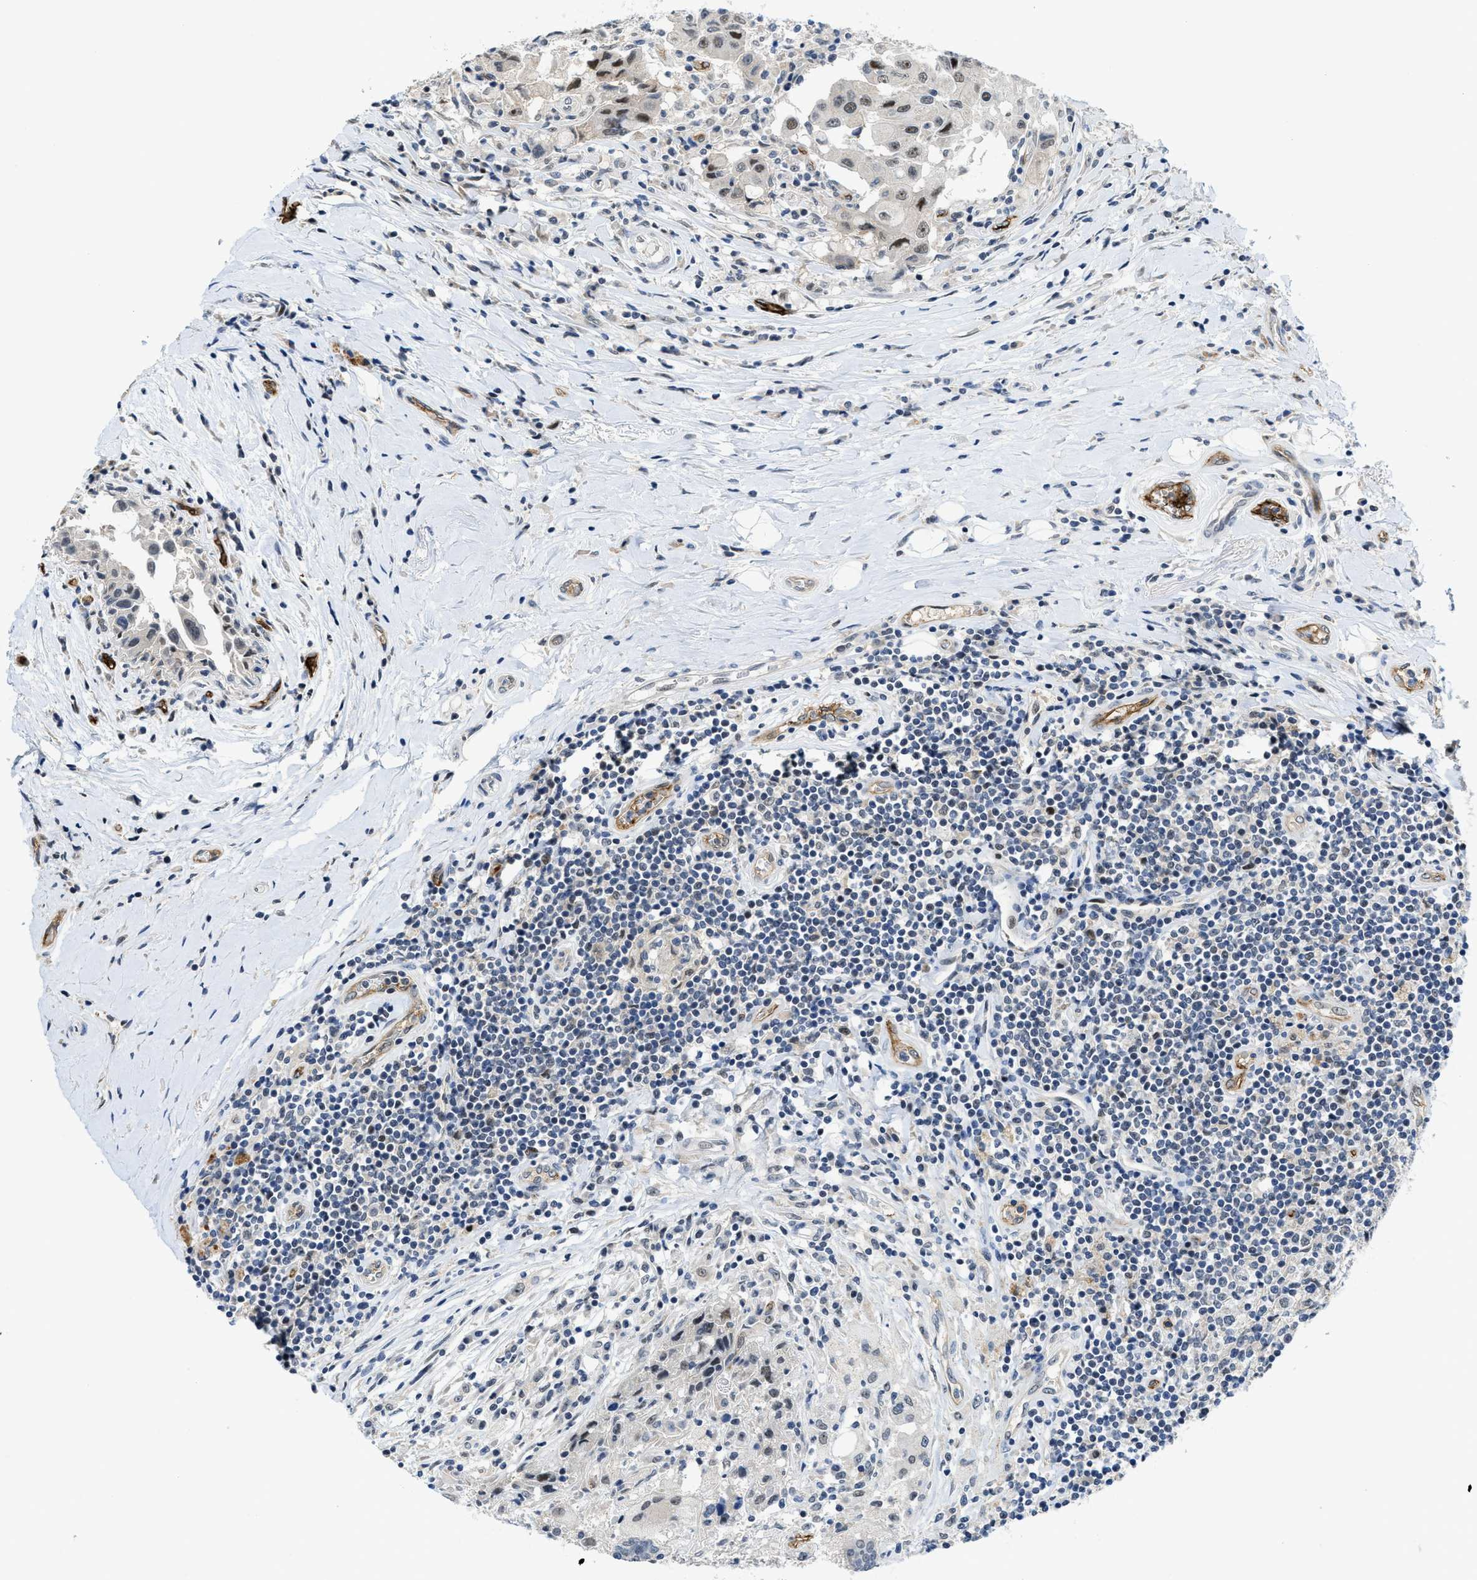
{"staining": {"intensity": "weak", "quantity": "25%-75%", "location": "nuclear"}, "tissue": "breast cancer", "cell_type": "Tumor cells", "image_type": "cancer", "snomed": [{"axis": "morphology", "description": "Duct carcinoma"}, {"axis": "topography", "description": "Breast"}], "caption": "The micrograph demonstrates a brown stain indicating the presence of a protein in the nuclear of tumor cells in breast cancer.", "gene": "SLCO2A1", "patient": {"sex": "female", "age": 27}}